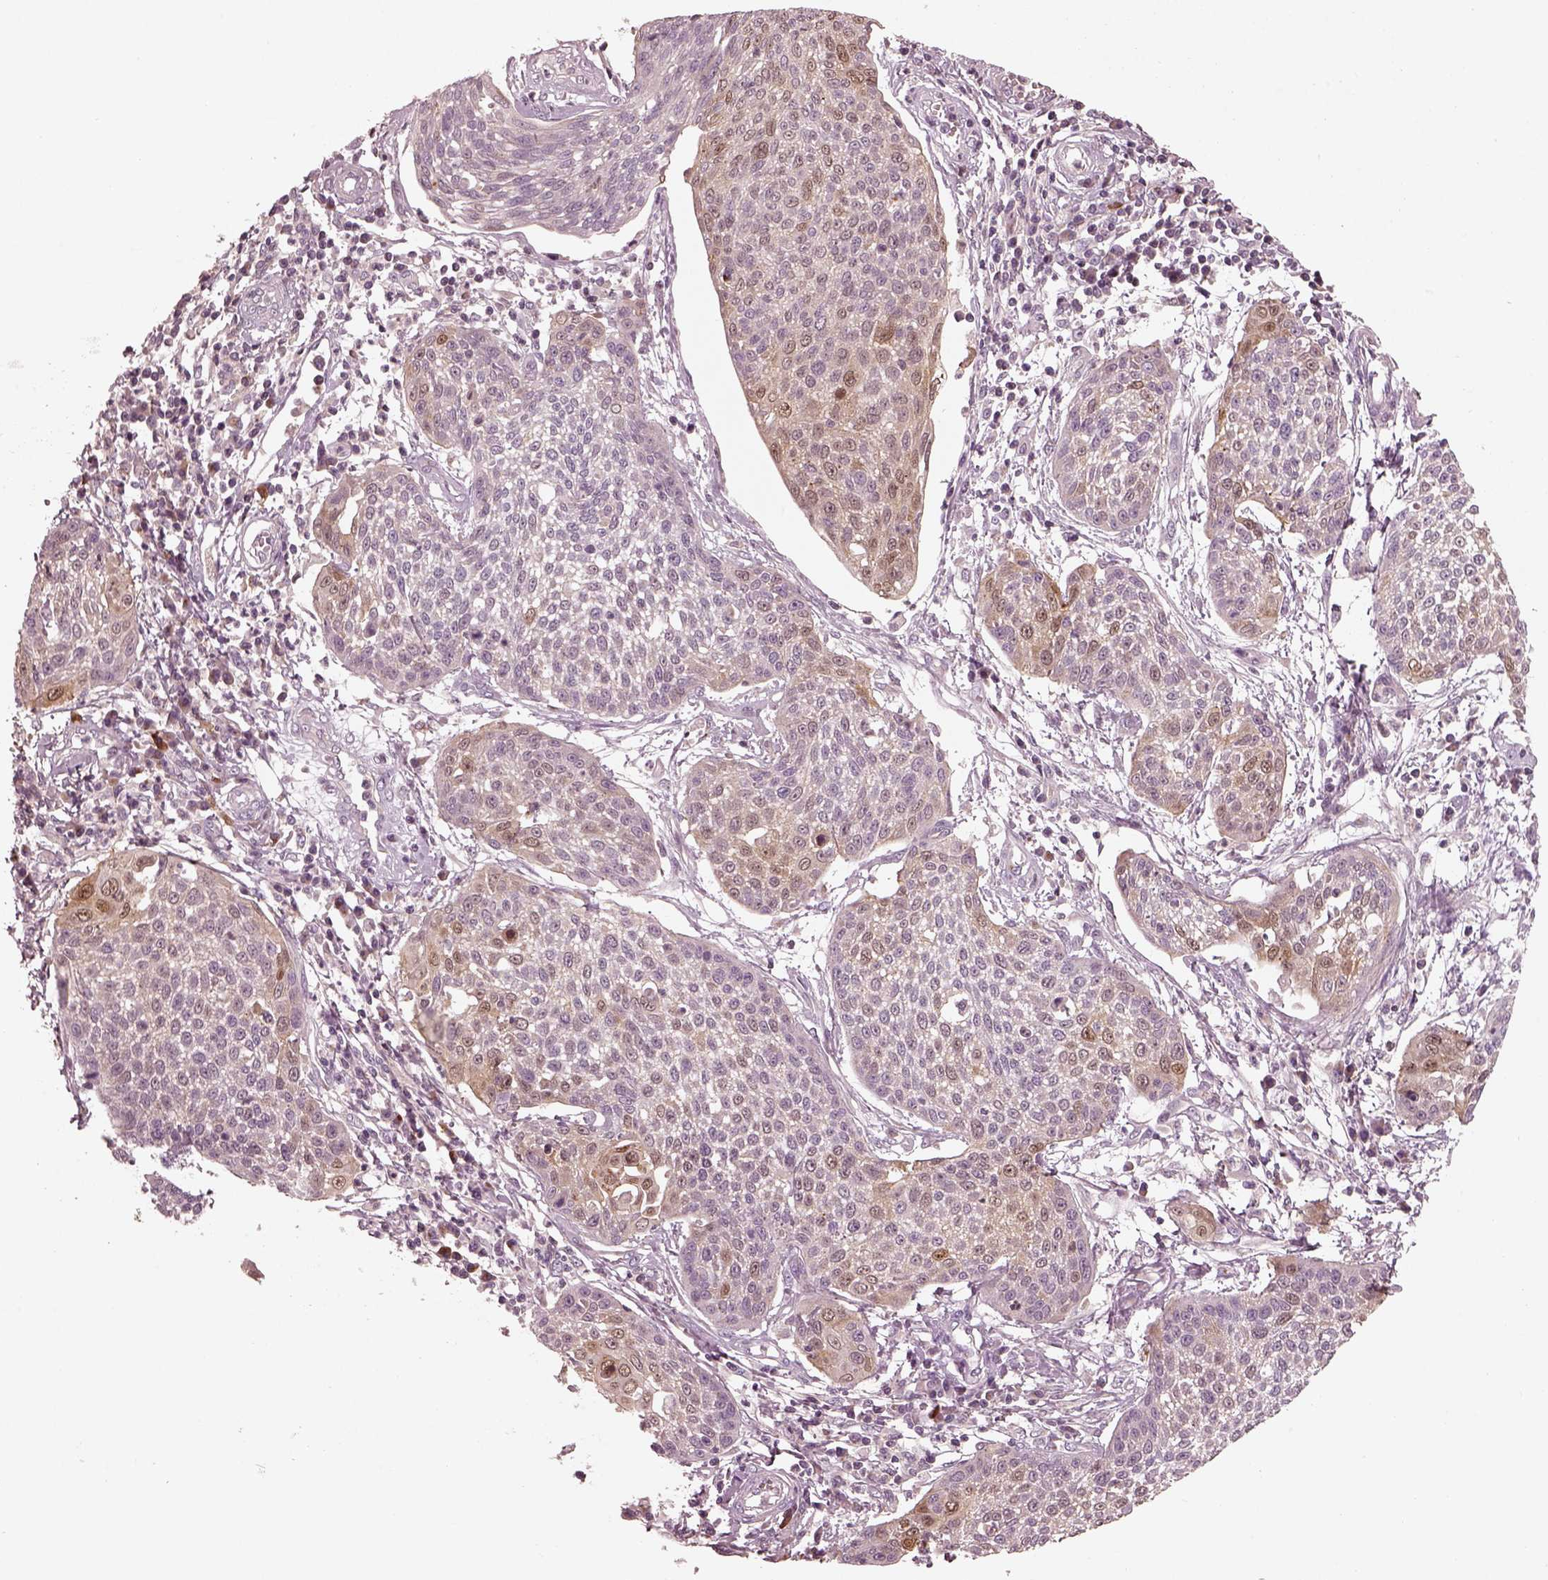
{"staining": {"intensity": "moderate", "quantity": "<25%", "location": "cytoplasmic/membranous,nuclear"}, "tissue": "cervical cancer", "cell_type": "Tumor cells", "image_type": "cancer", "snomed": [{"axis": "morphology", "description": "Squamous cell carcinoma, NOS"}, {"axis": "topography", "description": "Cervix"}], "caption": "Immunohistochemical staining of human cervical cancer (squamous cell carcinoma) exhibits low levels of moderate cytoplasmic/membranous and nuclear expression in about <25% of tumor cells. The protein is shown in brown color, while the nuclei are stained blue.", "gene": "SDCBP2", "patient": {"sex": "female", "age": 34}}